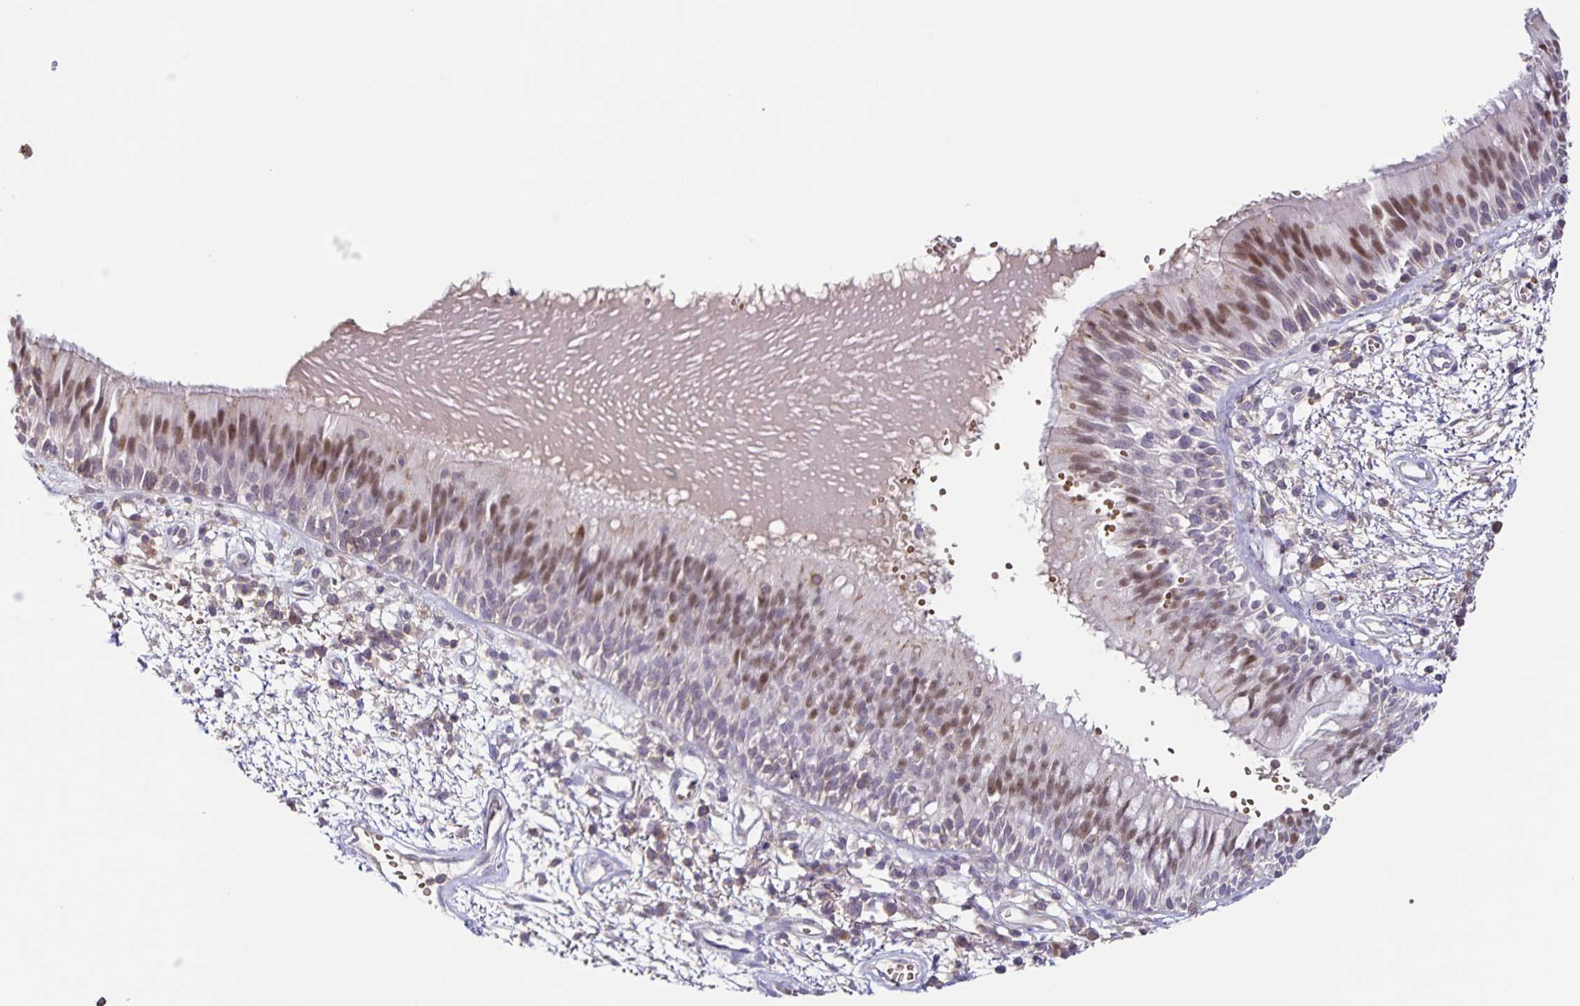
{"staining": {"intensity": "moderate", "quantity": "25%-75%", "location": "nuclear"}, "tissue": "bronchus", "cell_type": "Respiratory epithelial cells", "image_type": "normal", "snomed": [{"axis": "morphology", "description": "Normal tissue, NOS"}, {"axis": "morphology", "description": "Squamous cell carcinoma, NOS"}, {"axis": "topography", "description": "Cartilage tissue"}, {"axis": "topography", "description": "Bronchus"}, {"axis": "topography", "description": "Lung"}], "caption": "Bronchus stained with DAB (3,3'-diaminobenzidine) immunohistochemistry displays medium levels of moderate nuclear expression in about 25%-75% of respiratory epithelial cells.", "gene": "STPG4", "patient": {"sex": "male", "age": 66}}